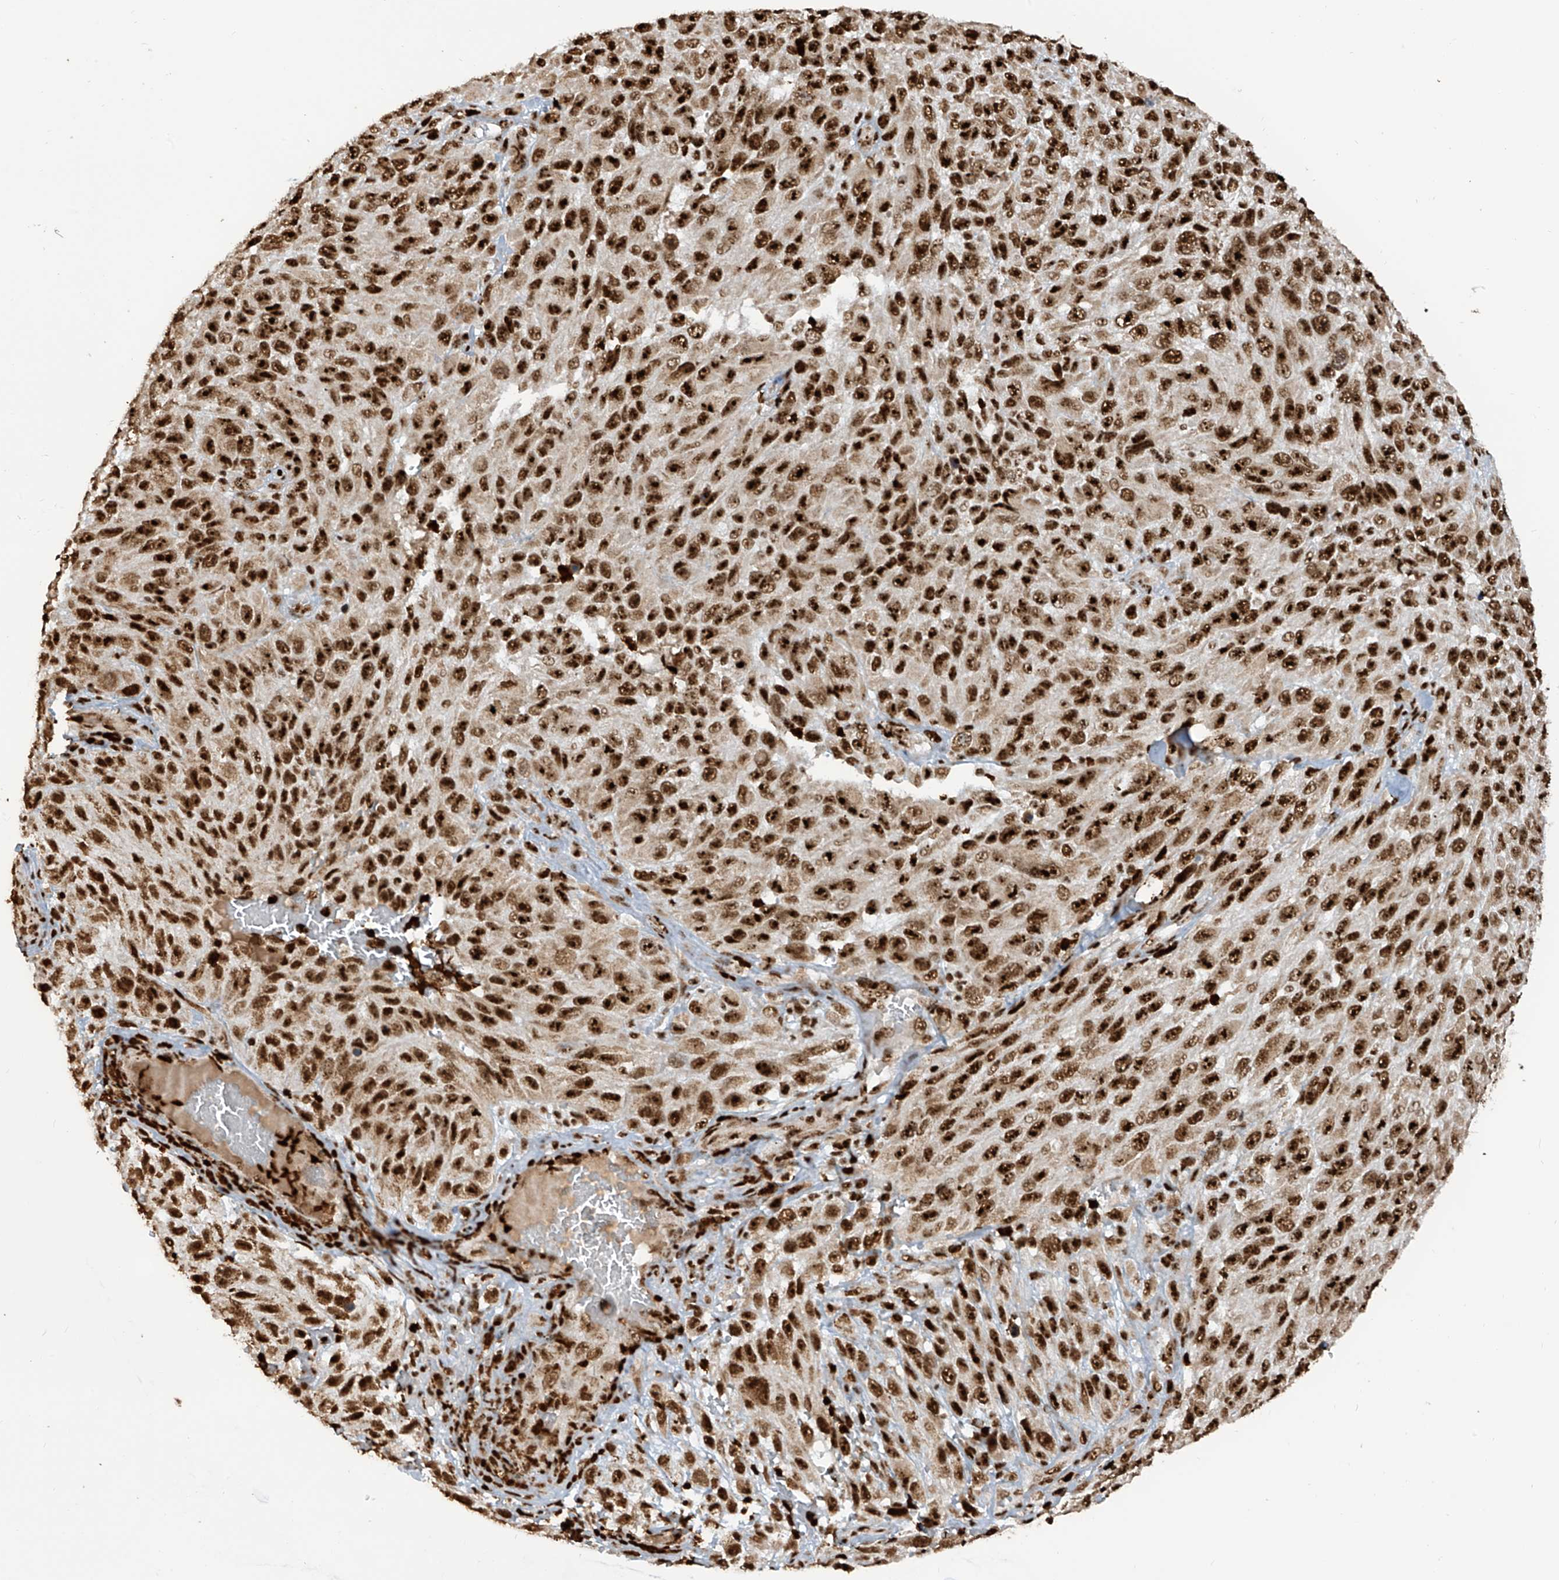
{"staining": {"intensity": "strong", "quantity": ">75%", "location": "nuclear"}, "tissue": "melanoma", "cell_type": "Tumor cells", "image_type": "cancer", "snomed": [{"axis": "morphology", "description": "Malignant melanoma, NOS"}, {"axis": "topography", "description": "Skin"}], "caption": "Immunohistochemistry (IHC) of human malignant melanoma shows high levels of strong nuclear staining in approximately >75% of tumor cells.", "gene": "LBH", "patient": {"sex": "female", "age": 96}}